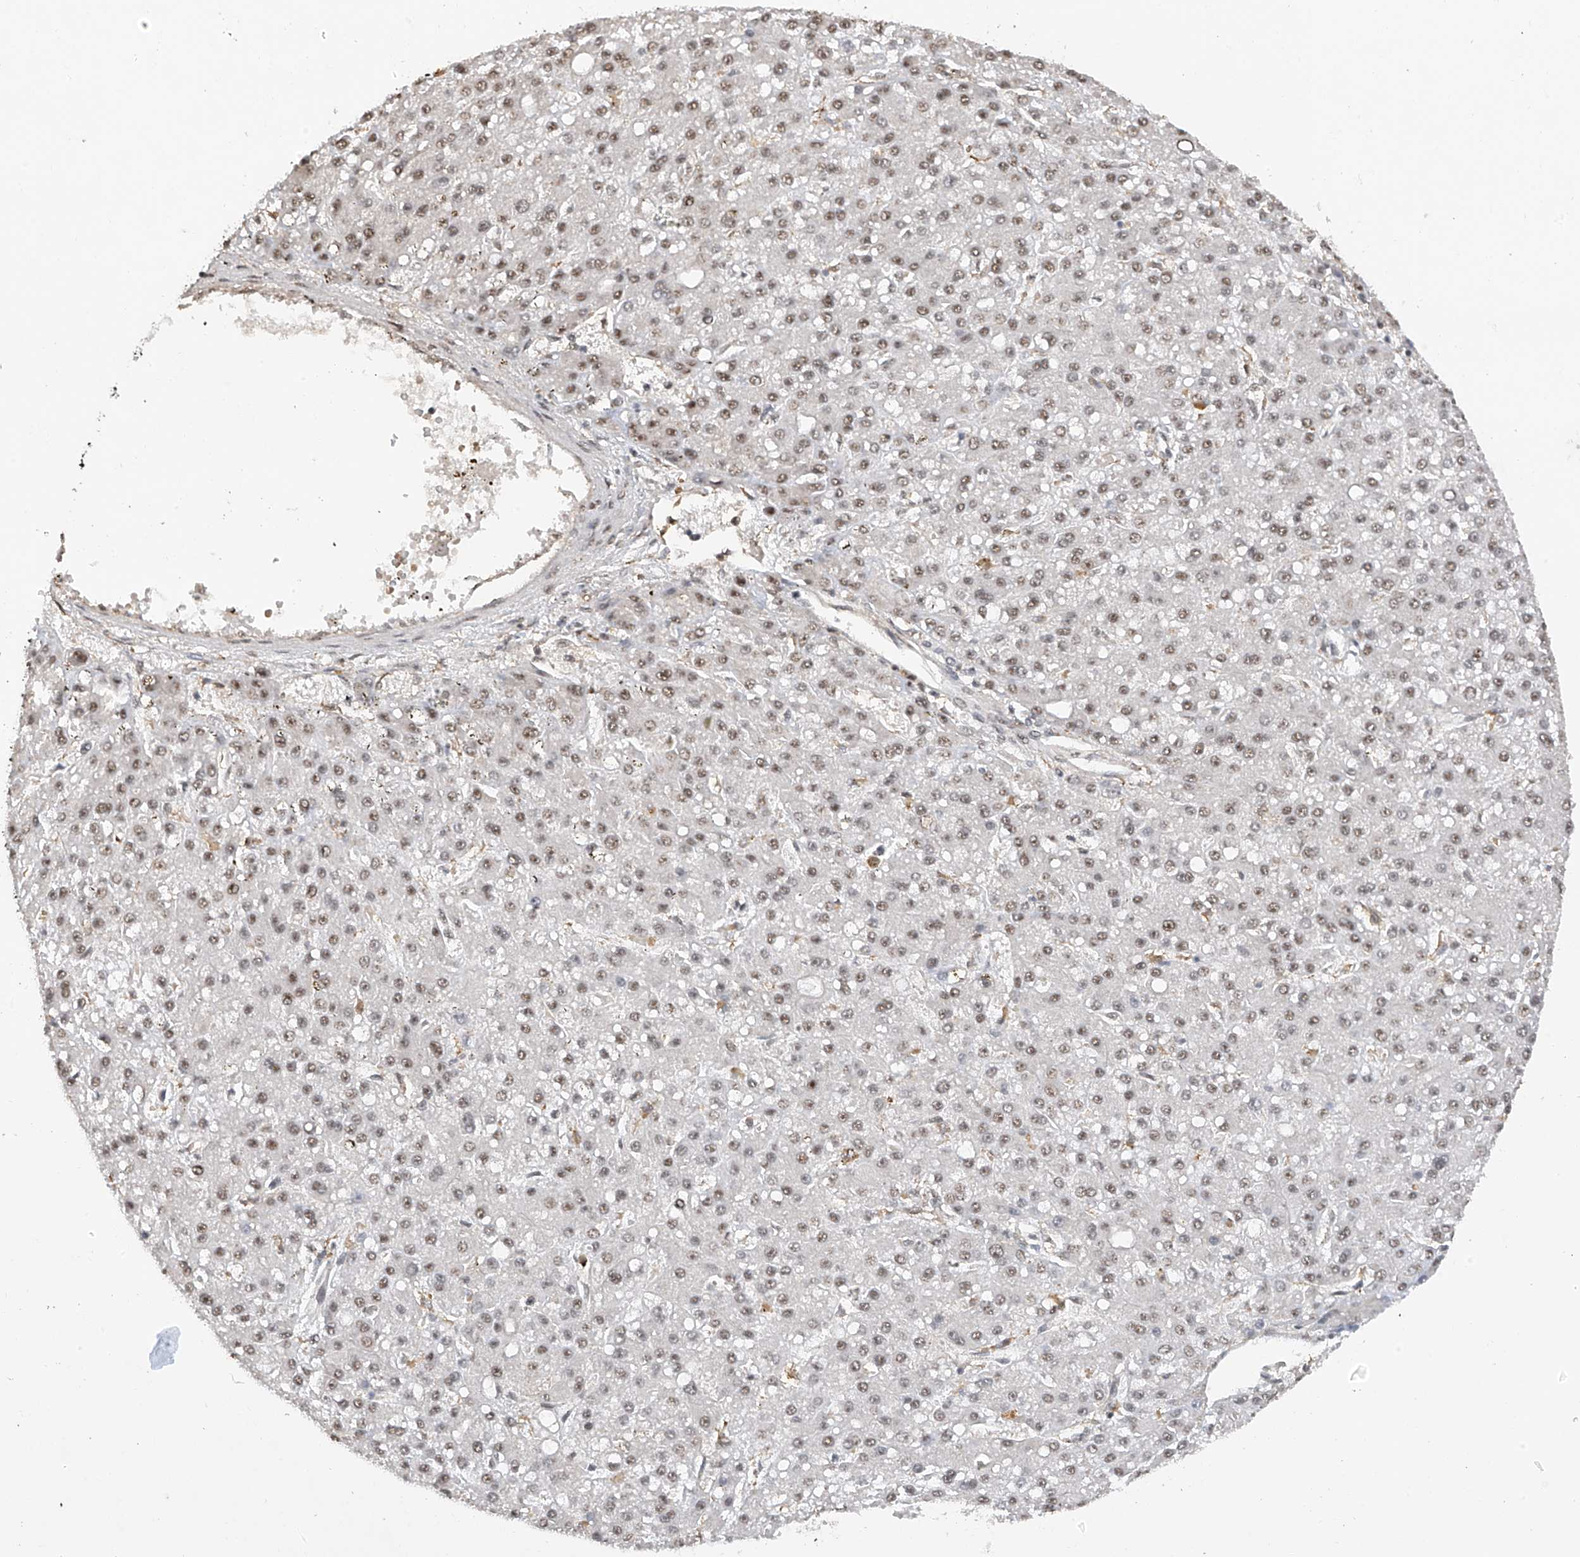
{"staining": {"intensity": "weak", "quantity": ">75%", "location": "nuclear"}, "tissue": "liver cancer", "cell_type": "Tumor cells", "image_type": "cancer", "snomed": [{"axis": "morphology", "description": "Carcinoma, Hepatocellular, NOS"}, {"axis": "topography", "description": "Liver"}], "caption": "Immunohistochemical staining of hepatocellular carcinoma (liver) exhibits low levels of weak nuclear protein staining in about >75% of tumor cells.", "gene": "C1orf131", "patient": {"sex": "male", "age": 67}}